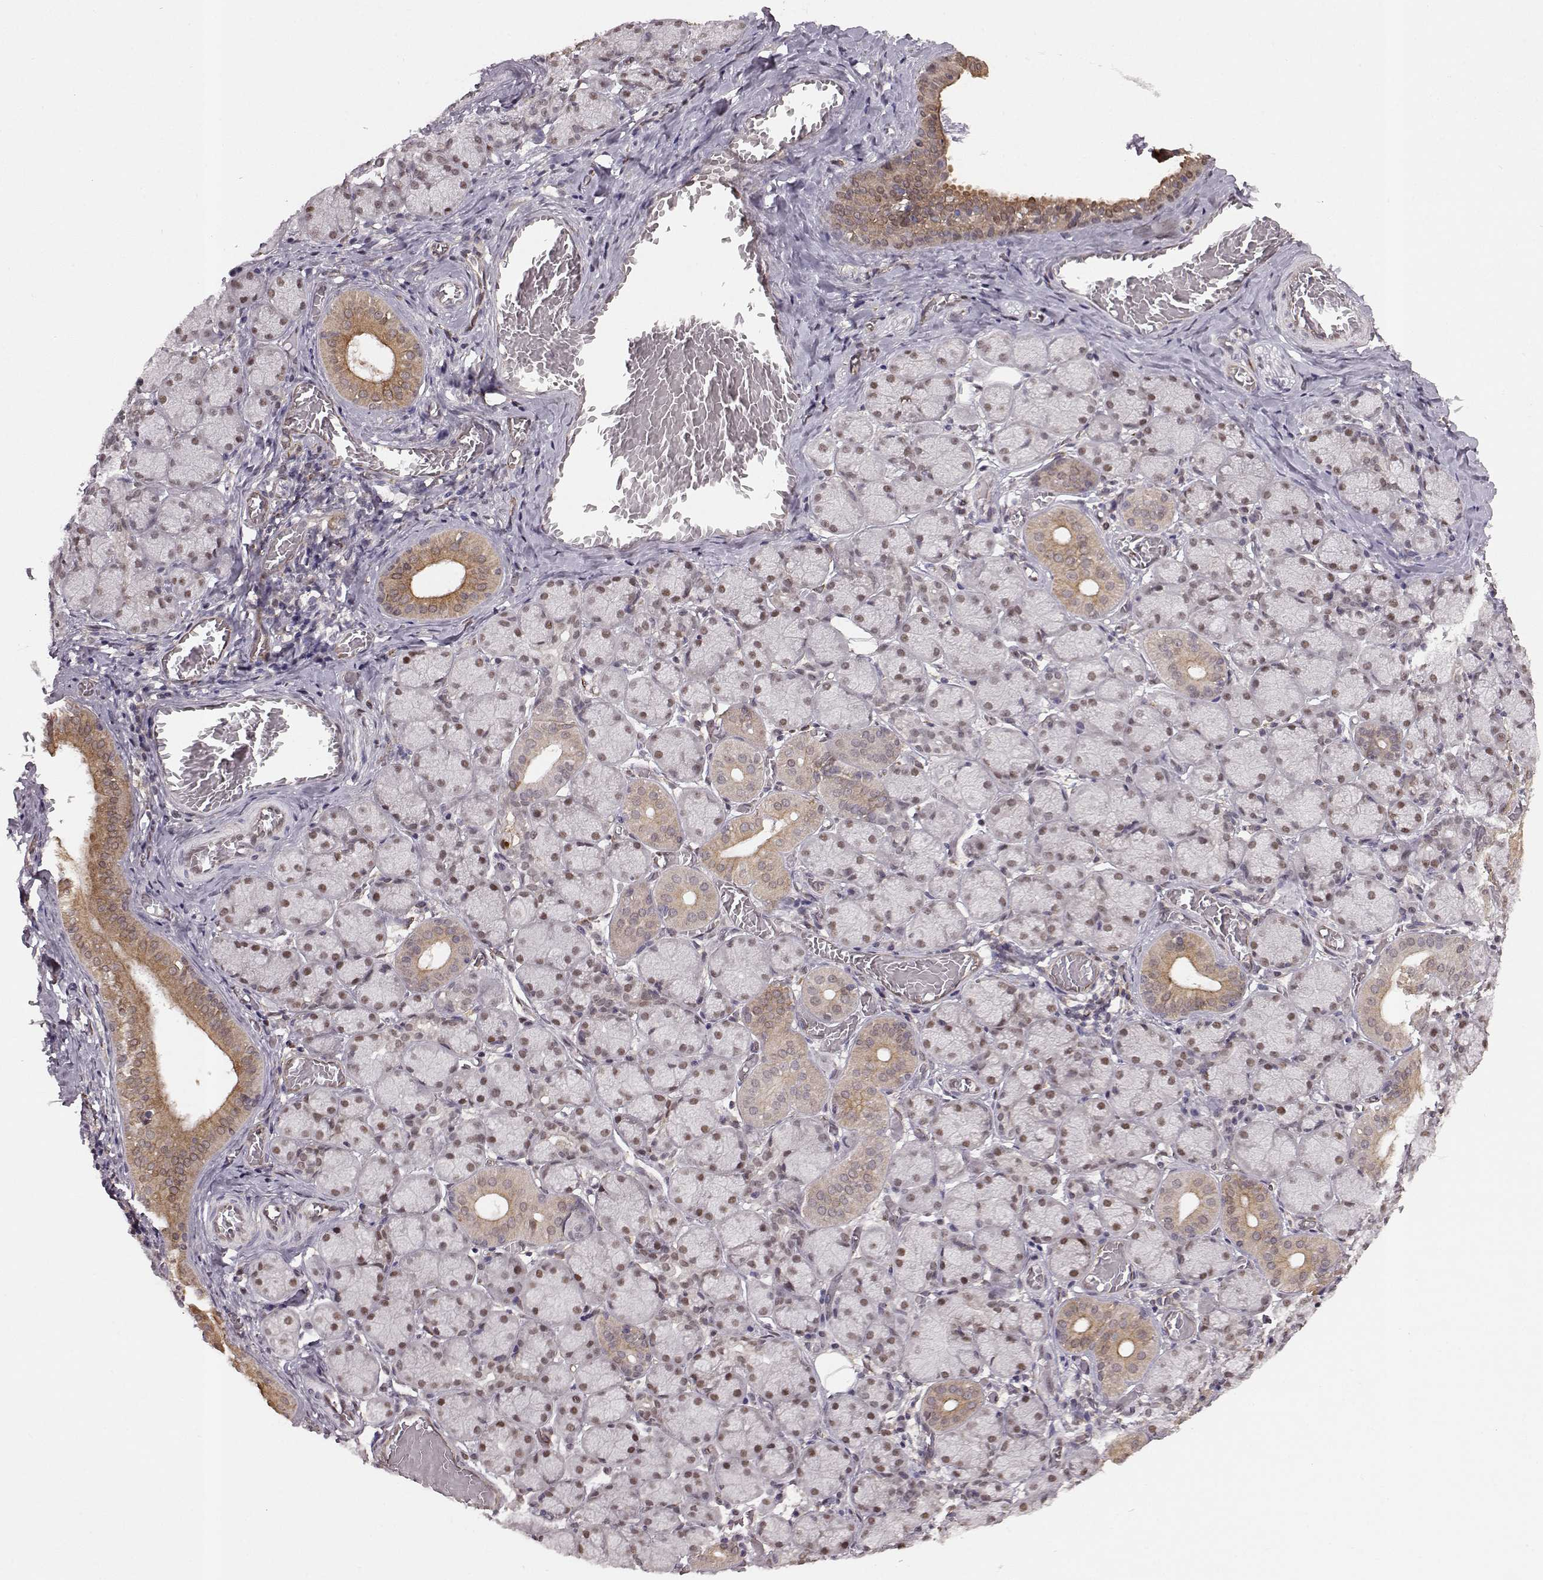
{"staining": {"intensity": "moderate", "quantity": "25%-75%", "location": "nuclear"}, "tissue": "salivary gland", "cell_type": "Glandular cells", "image_type": "normal", "snomed": [{"axis": "morphology", "description": "Normal tissue, NOS"}, {"axis": "topography", "description": "Salivary gland"}, {"axis": "topography", "description": "Peripheral nerve tissue"}], "caption": "Protein analysis of unremarkable salivary gland exhibits moderate nuclear staining in approximately 25%-75% of glandular cells. (DAB (3,3'-diaminobenzidine) = brown stain, brightfield microscopy at high magnification).", "gene": "KLF6", "patient": {"sex": "female", "age": 24}}